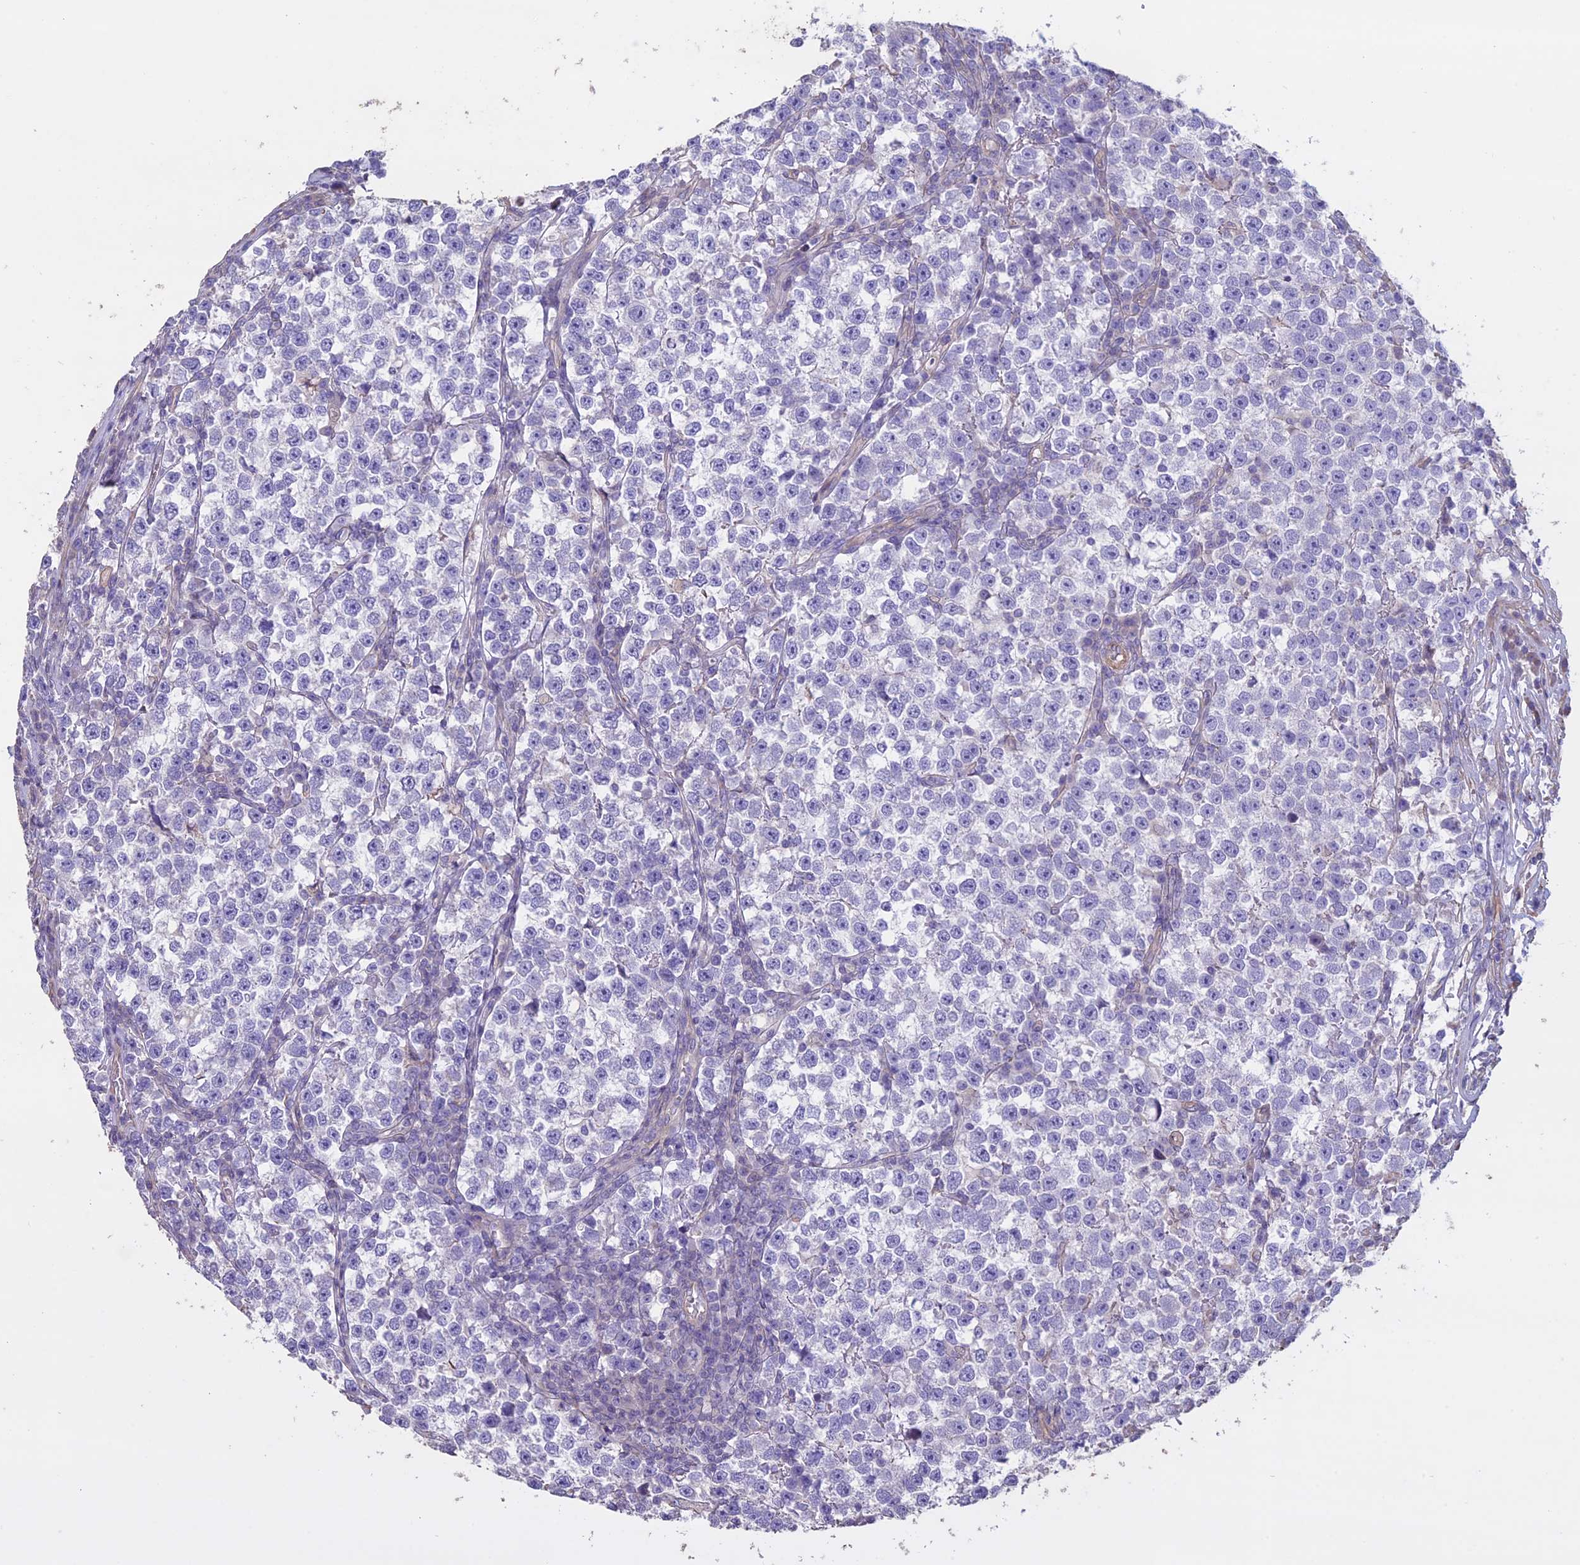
{"staining": {"intensity": "negative", "quantity": "none", "location": "none"}, "tissue": "testis cancer", "cell_type": "Tumor cells", "image_type": "cancer", "snomed": [{"axis": "morphology", "description": "Normal tissue, NOS"}, {"axis": "morphology", "description": "Seminoma, NOS"}, {"axis": "topography", "description": "Testis"}], "caption": "There is no significant expression in tumor cells of testis seminoma.", "gene": "CCDC148", "patient": {"sex": "male", "age": 43}}